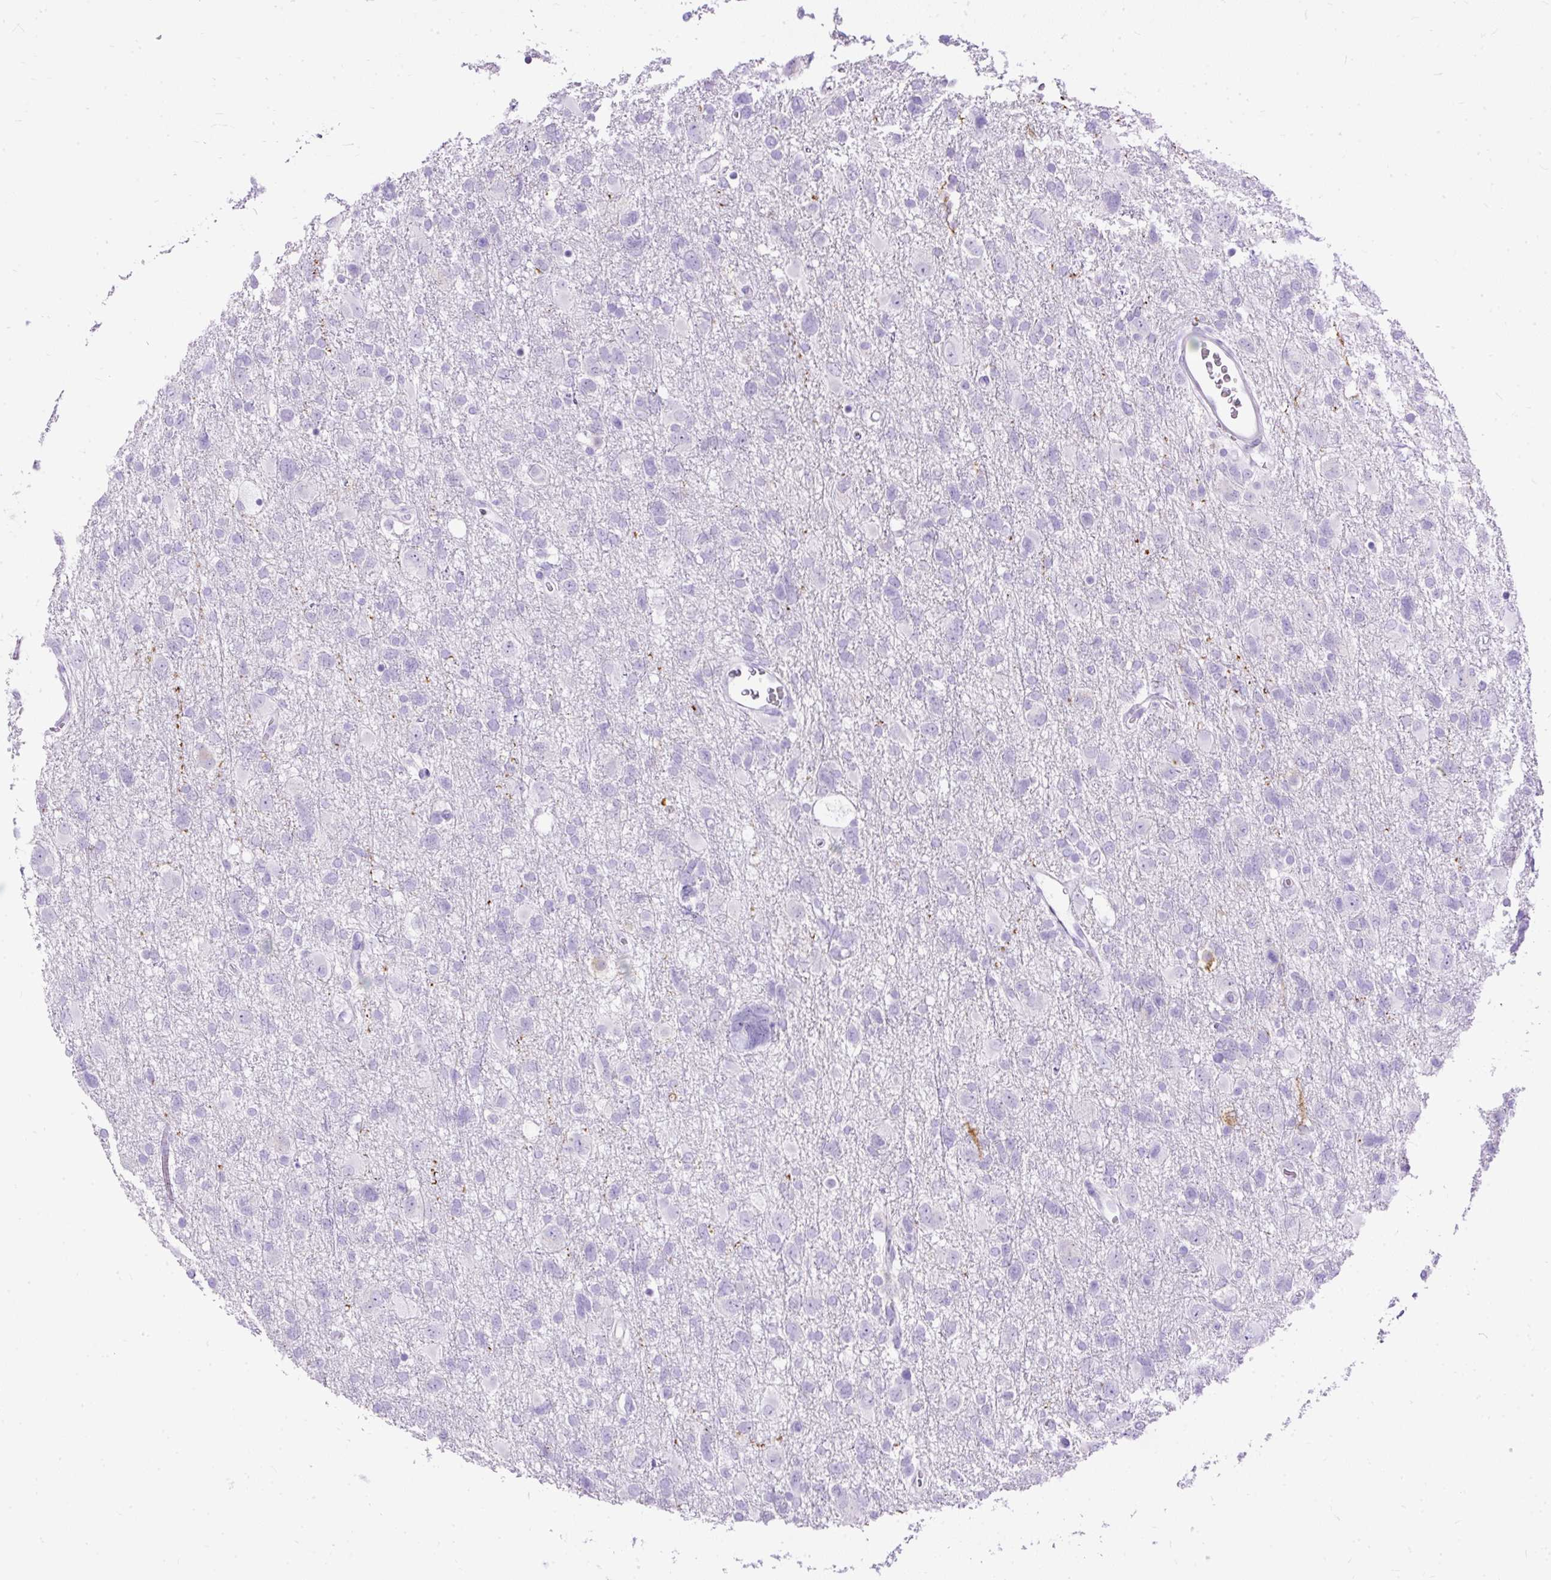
{"staining": {"intensity": "negative", "quantity": "none", "location": "none"}, "tissue": "glioma", "cell_type": "Tumor cells", "image_type": "cancer", "snomed": [{"axis": "morphology", "description": "Glioma, malignant, High grade"}, {"axis": "topography", "description": "Brain"}], "caption": "An IHC photomicrograph of high-grade glioma (malignant) is shown. There is no staining in tumor cells of high-grade glioma (malignant).", "gene": "HEY1", "patient": {"sex": "male", "age": 61}}